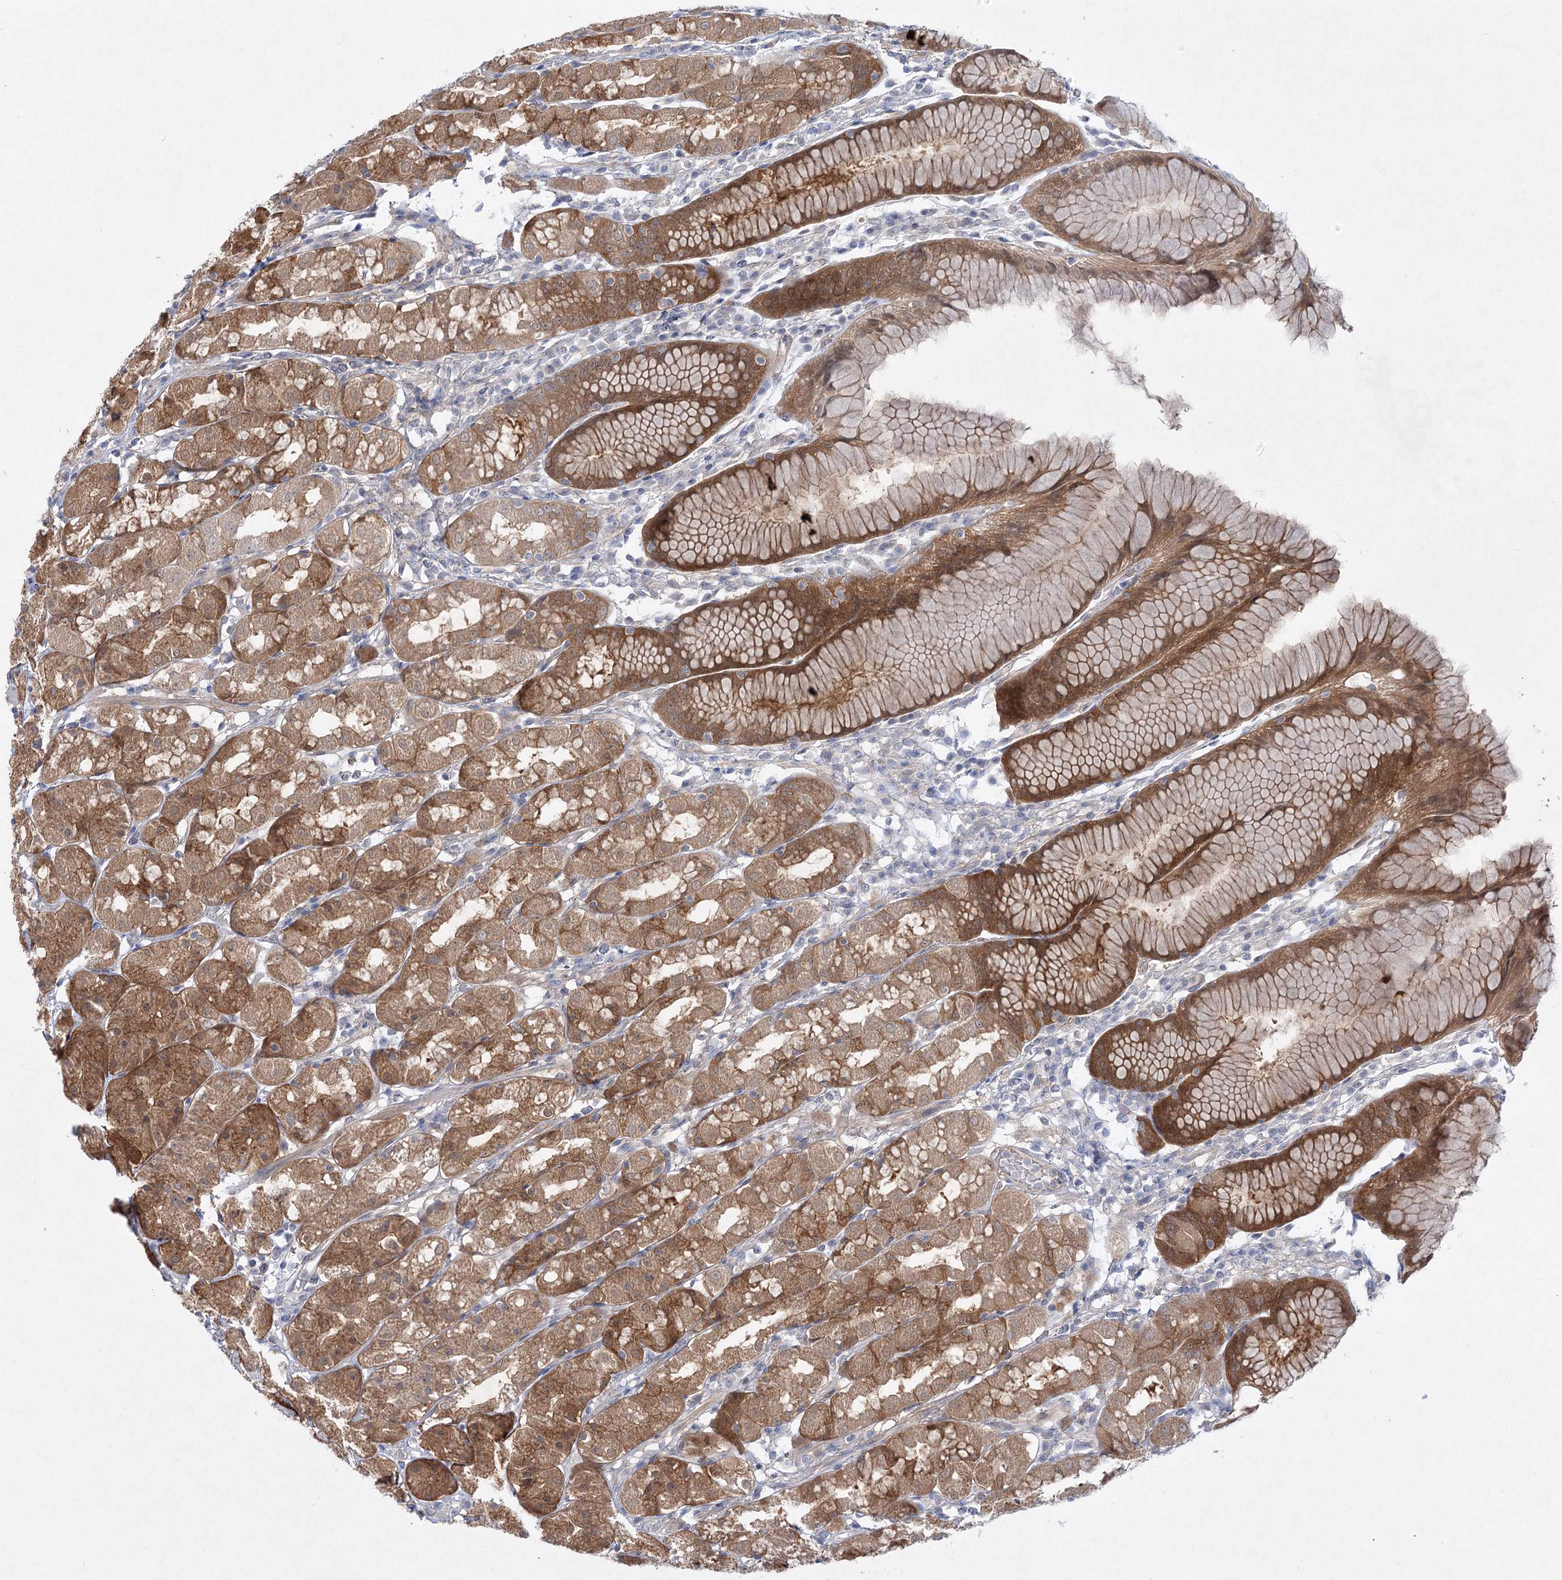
{"staining": {"intensity": "strong", "quantity": ">75%", "location": "cytoplasmic/membranous"}, "tissue": "stomach", "cell_type": "Glandular cells", "image_type": "normal", "snomed": [{"axis": "morphology", "description": "Normal tissue, NOS"}, {"axis": "topography", "description": "Stomach, lower"}], "caption": "Normal stomach exhibits strong cytoplasmic/membranous staining in about >75% of glandular cells.", "gene": "AAMDC", "patient": {"sex": "female", "age": 56}}